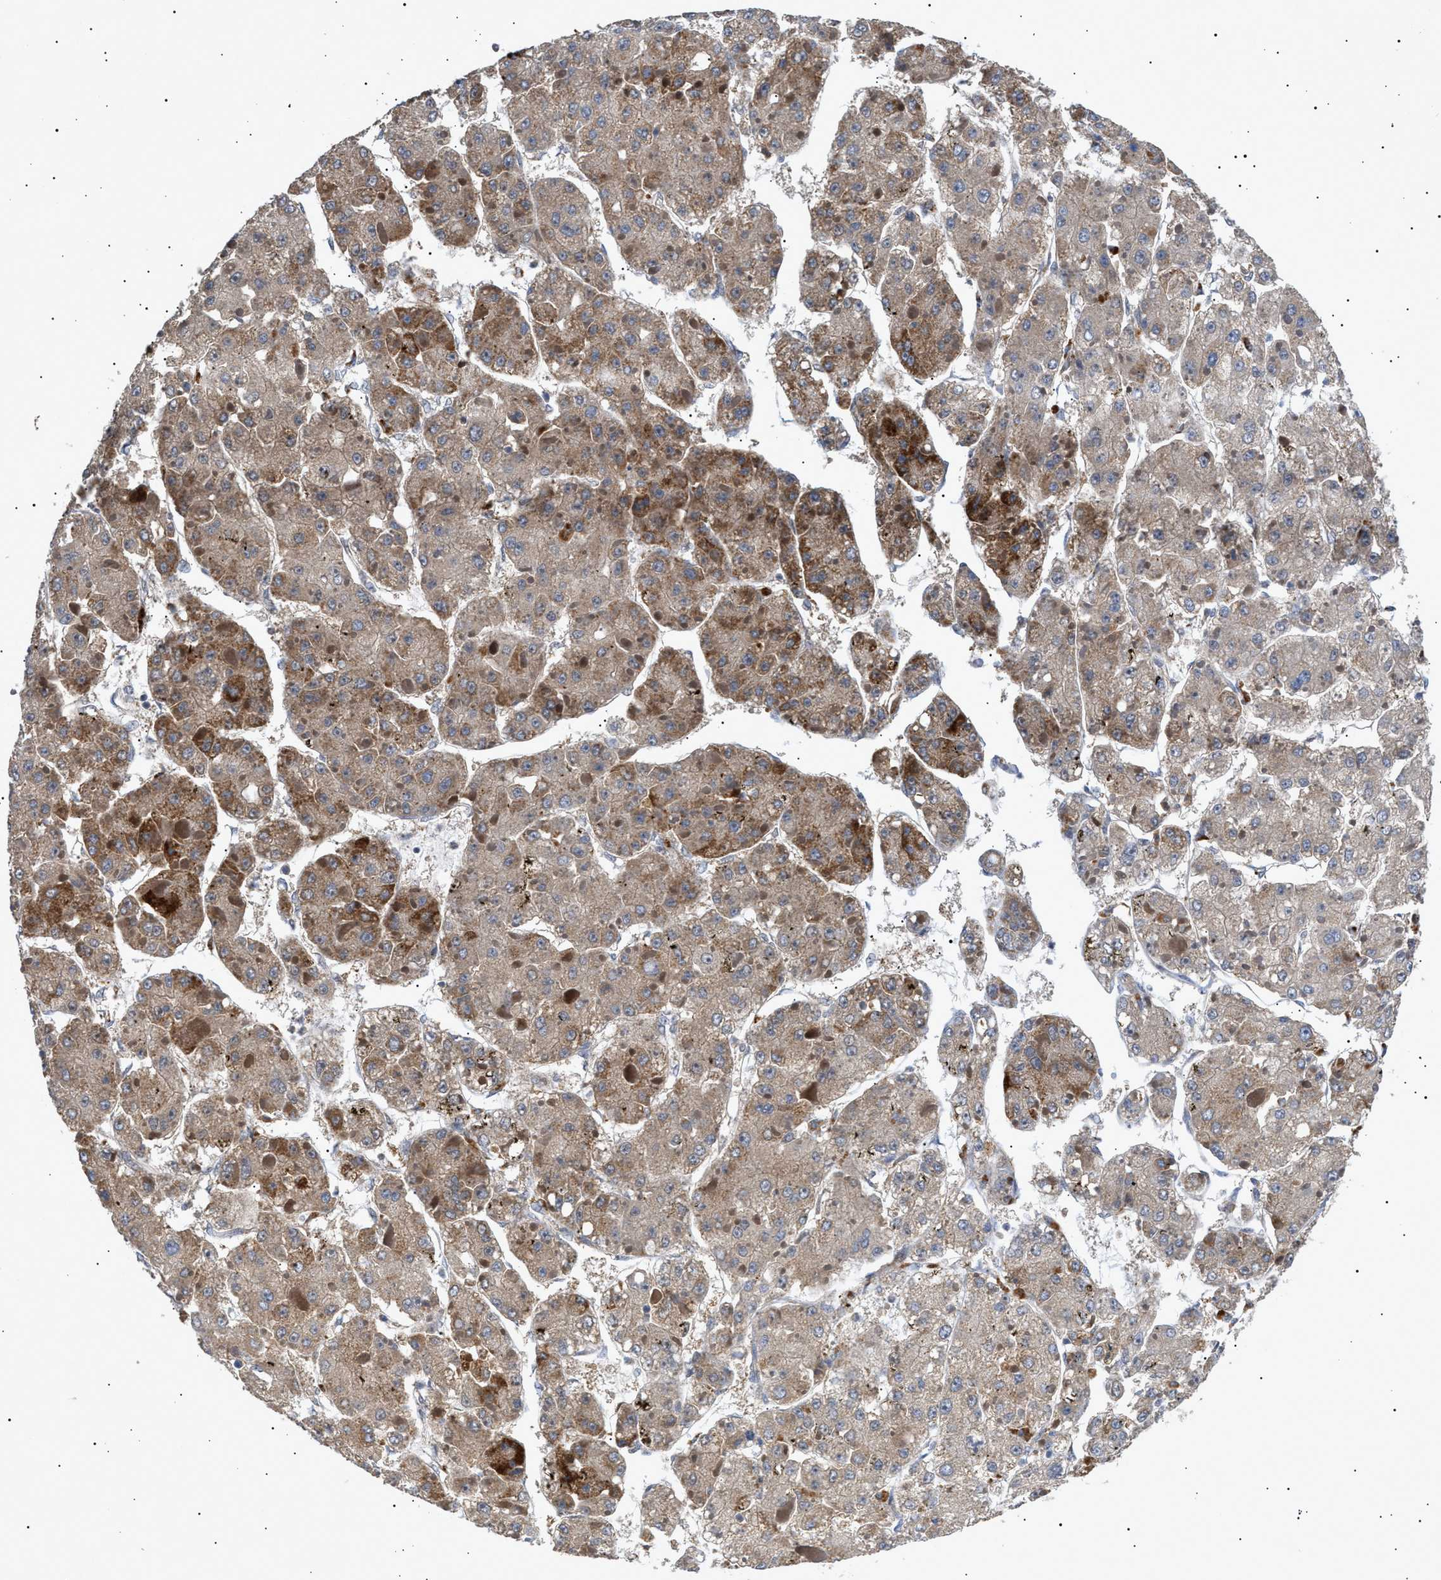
{"staining": {"intensity": "moderate", "quantity": ">75%", "location": "cytoplasmic/membranous"}, "tissue": "liver cancer", "cell_type": "Tumor cells", "image_type": "cancer", "snomed": [{"axis": "morphology", "description": "Carcinoma, Hepatocellular, NOS"}, {"axis": "topography", "description": "Liver"}], "caption": "Immunohistochemistry (DAB (3,3'-diaminobenzidine)) staining of human hepatocellular carcinoma (liver) reveals moderate cytoplasmic/membranous protein positivity in approximately >75% of tumor cells.", "gene": "SIRT5", "patient": {"sex": "female", "age": 73}}